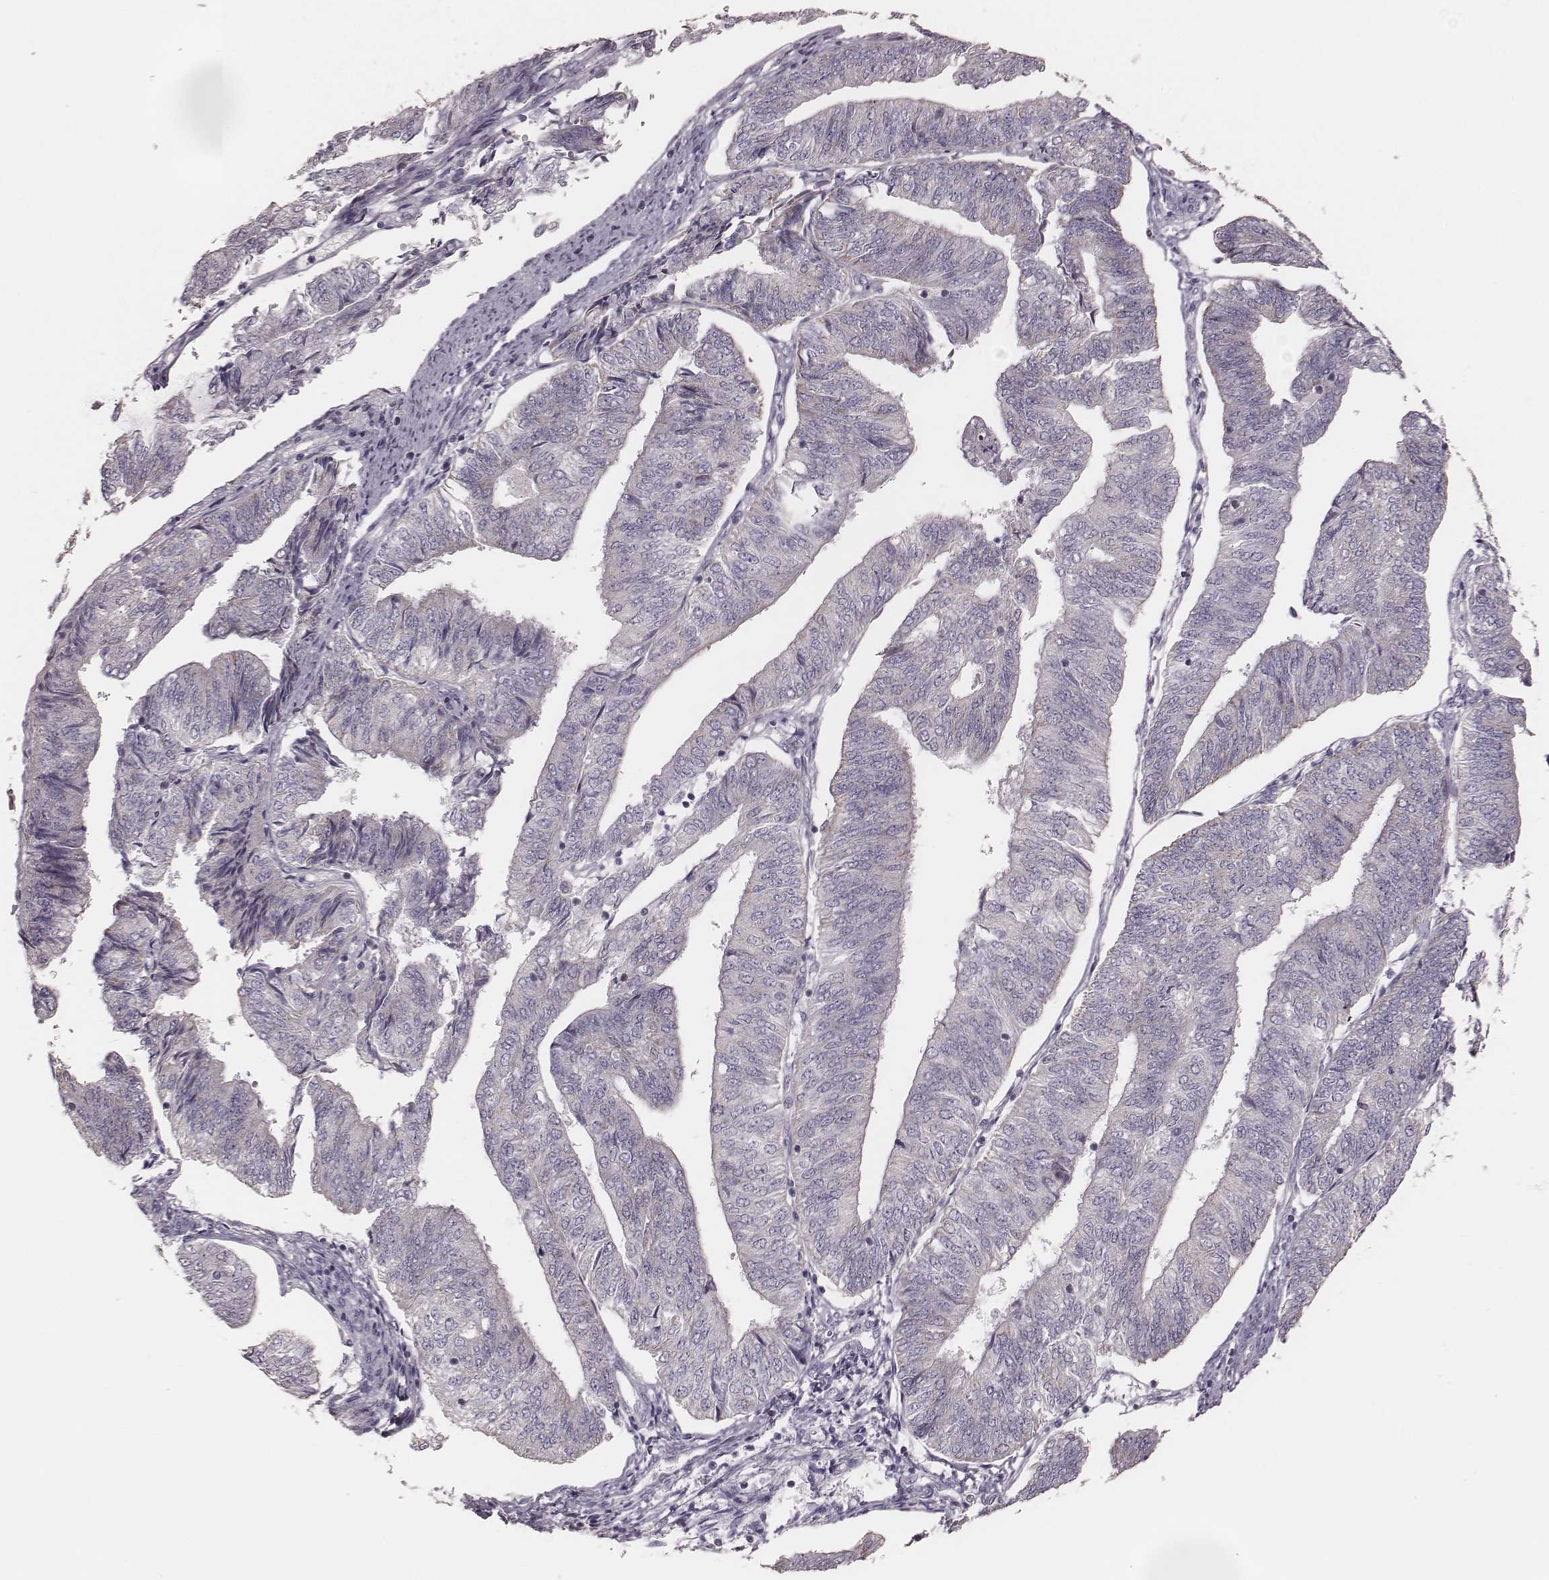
{"staining": {"intensity": "negative", "quantity": "none", "location": "none"}, "tissue": "endometrial cancer", "cell_type": "Tumor cells", "image_type": "cancer", "snomed": [{"axis": "morphology", "description": "Adenocarcinoma, NOS"}, {"axis": "topography", "description": "Endometrium"}], "caption": "Human endometrial adenocarcinoma stained for a protein using immunohistochemistry (IHC) shows no positivity in tumor cells.", "gene": "KIF5C", "patient": {"sex": "female", "age": 58}}